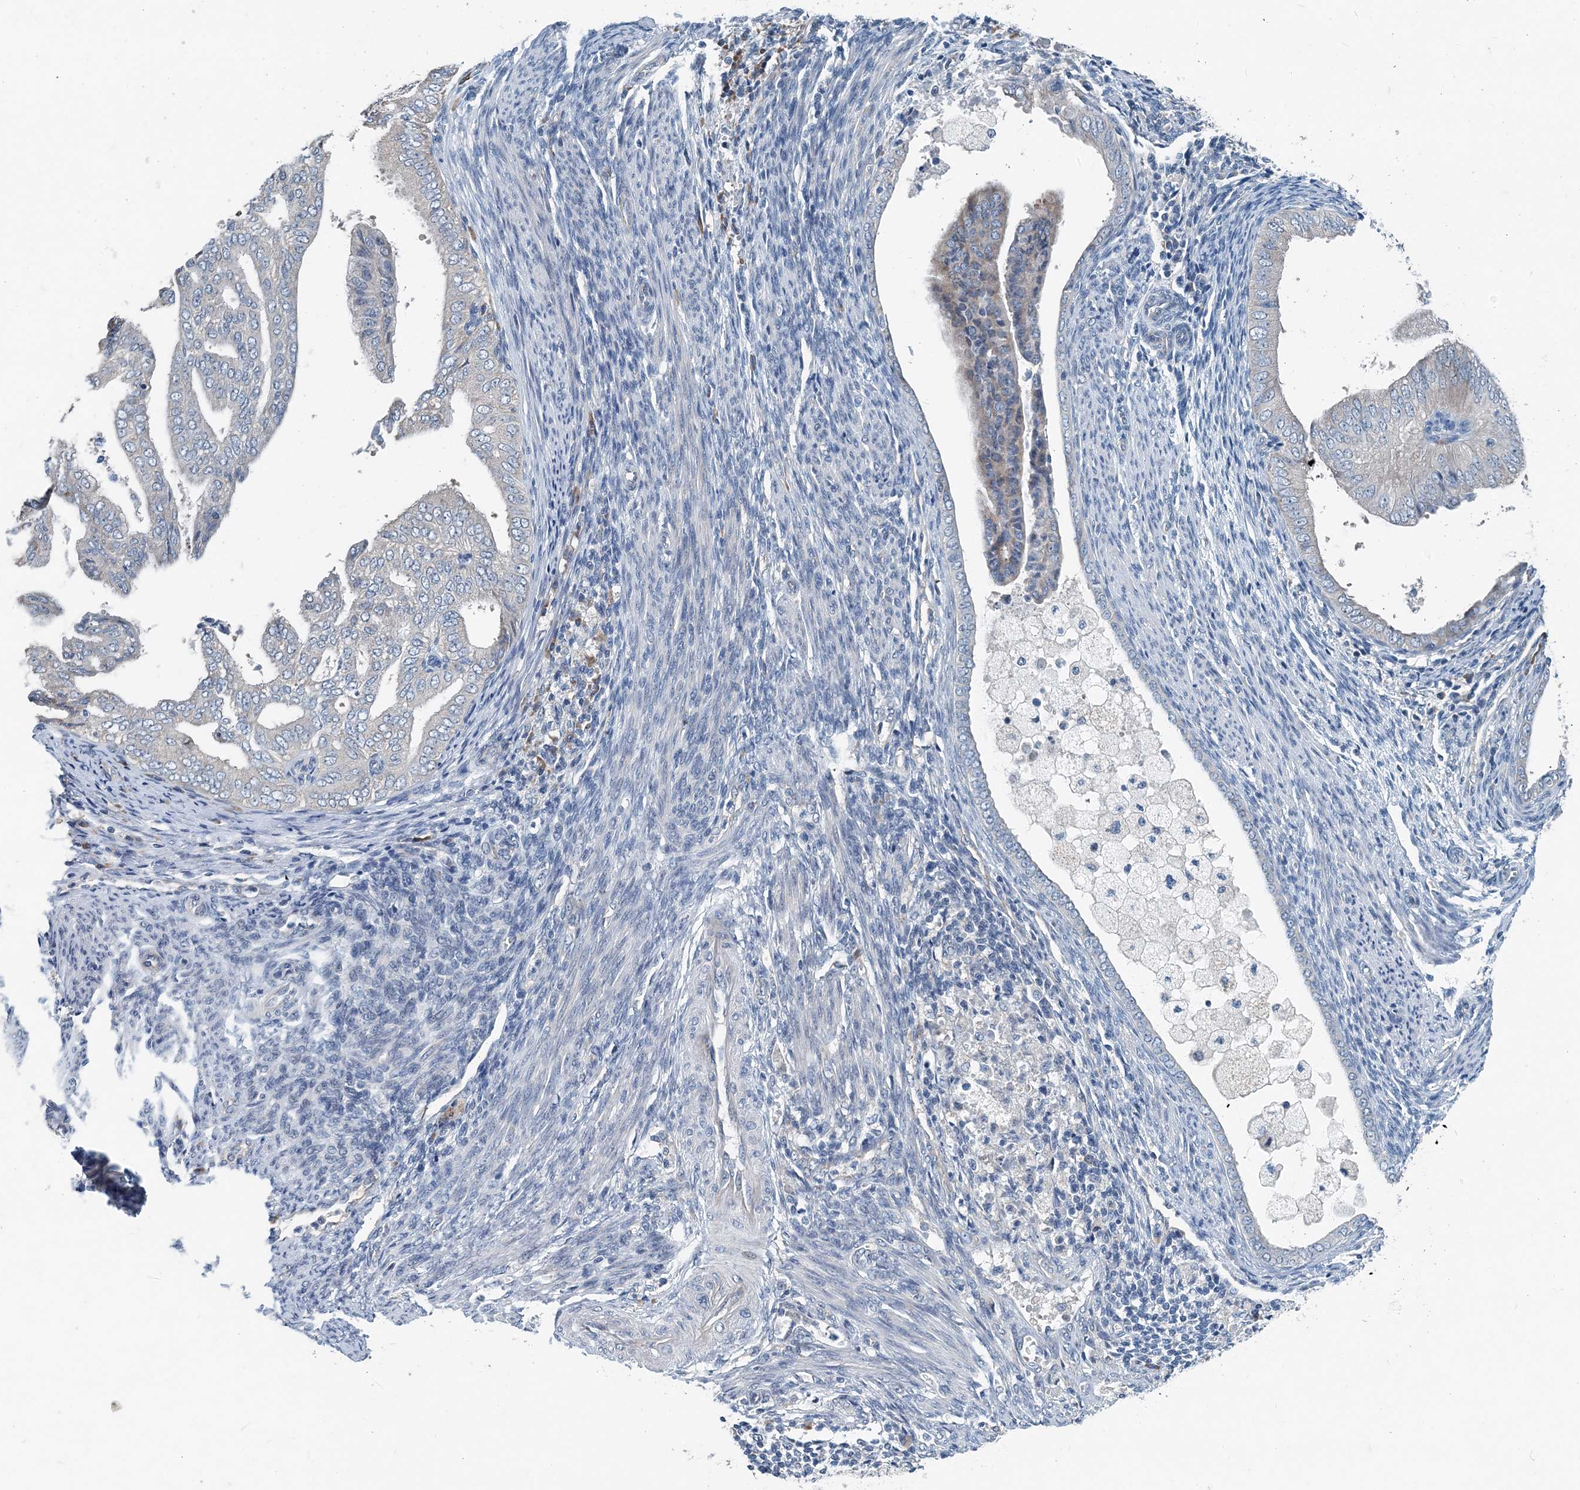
{"staining": {"intensity": "negative", "quantity": "none", "location": "none"}, "tissue": "endometrial cancer", "cell_type": "Tumor cells", "image_type": "cancer", "snomed": [{"axis": "morphology", "description": "Adenocarcinoma, NOS"}, {"axis": "topography", "description": "Endometrium"}], "caption": "This is an IHC photomicrograph of endometrial cancer. There is no staining in tumor cells.", "gene": "EEF1A2", "patient": {"sex": "female", "age": 58}}